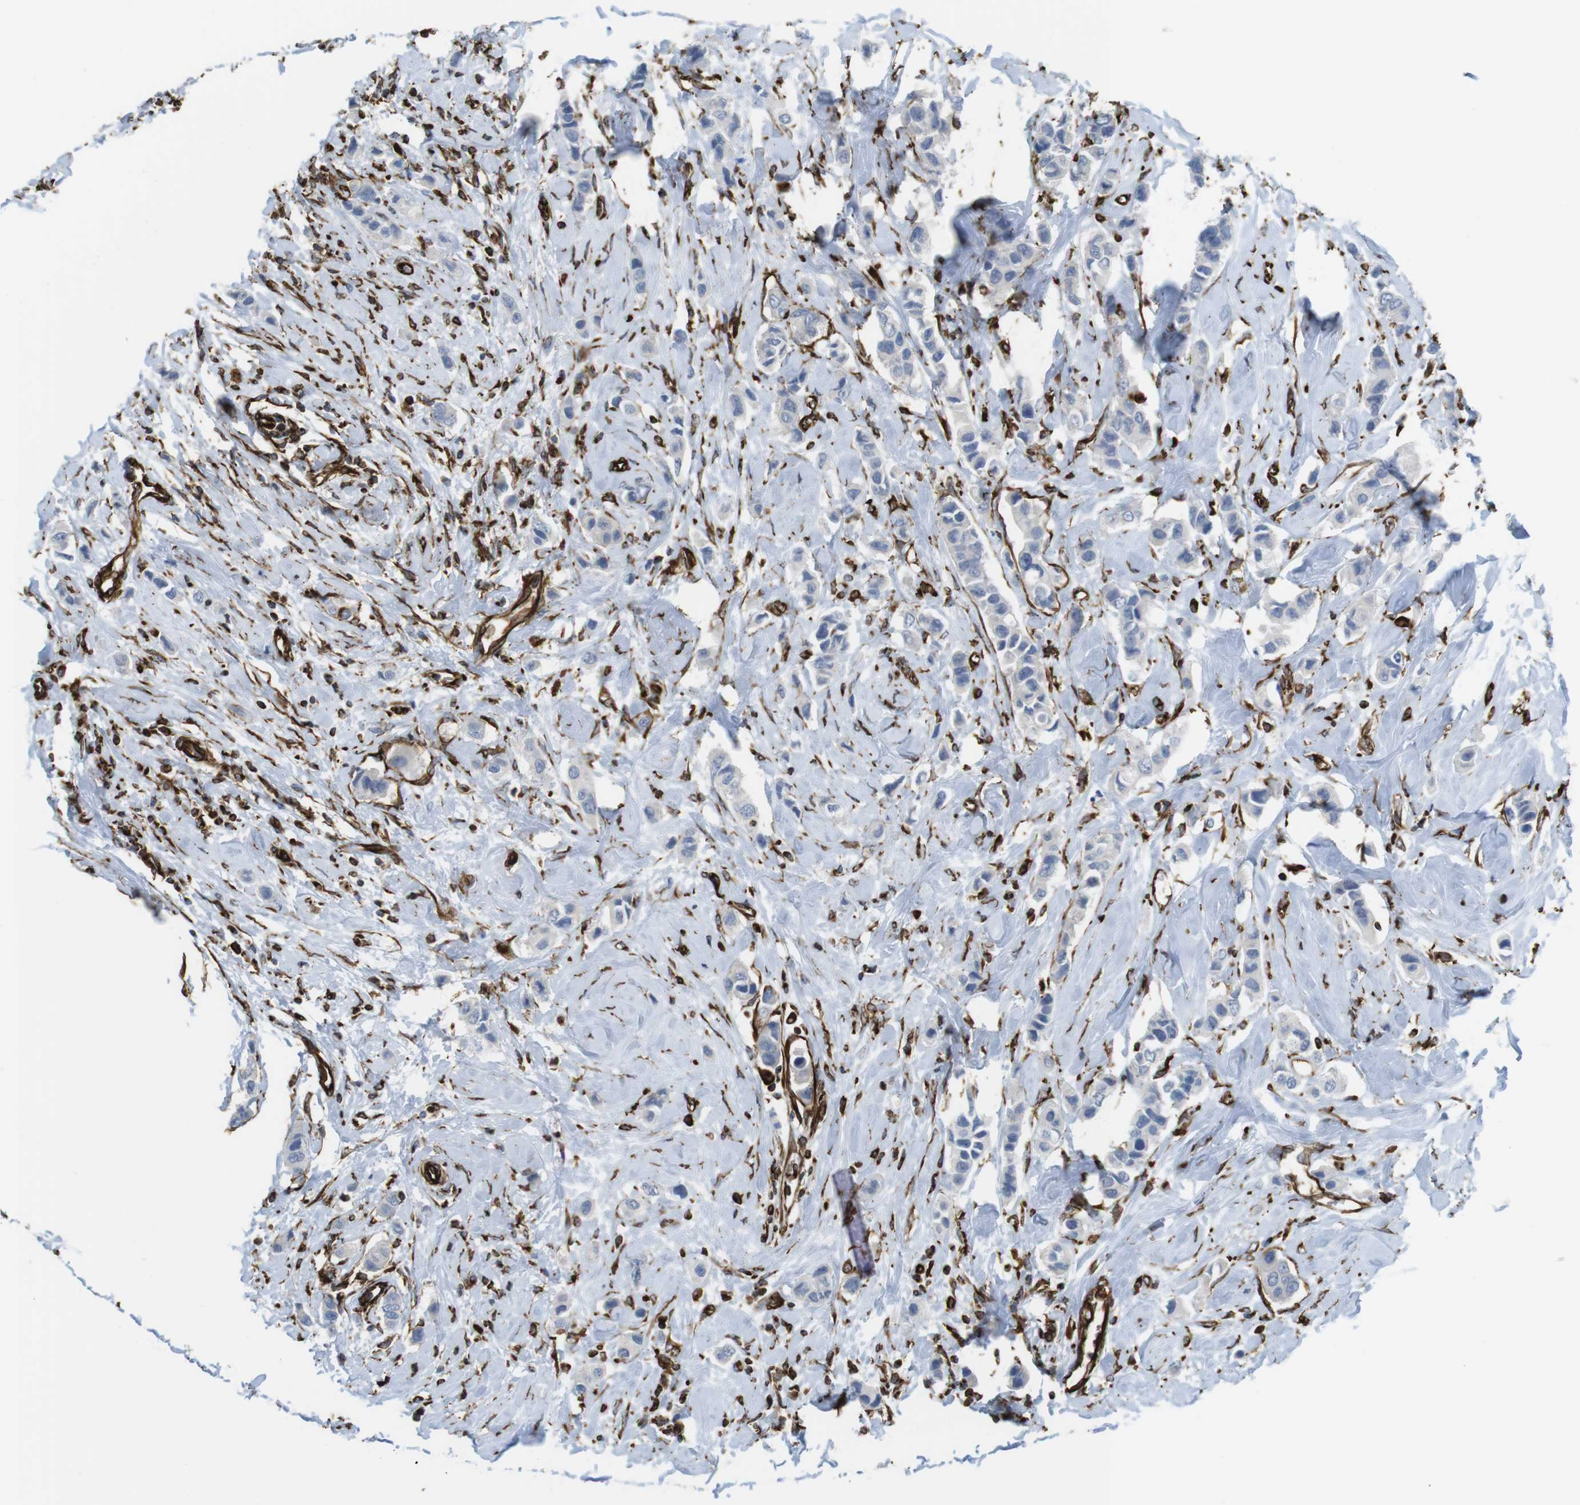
{"staining": {"intensity": "negative", "quantity": "none", "location": "none"}, "tissue": "breast cancer", "cell_type": "Tumor cells", "image_type": "cancer", "snomed": [{"axis": "morphology", "description": "Normal tissue, NOS"}, {"axis": "morphology", "description": "Duct carcinoma"}, {"axis": "topography", "description": "Breast"}], "caption": "Invasive ductal carcinoma (breast) was stained to show a protein in brown. There is no significant staining in tumor cells. (Brightfield microscopy of DAB (3,3'-diaminobenzidine) immunohistochemistry (IHC) at high magnification).", "gene": "RALGPS1", "patient": {"sex": "female", "age": 50}}